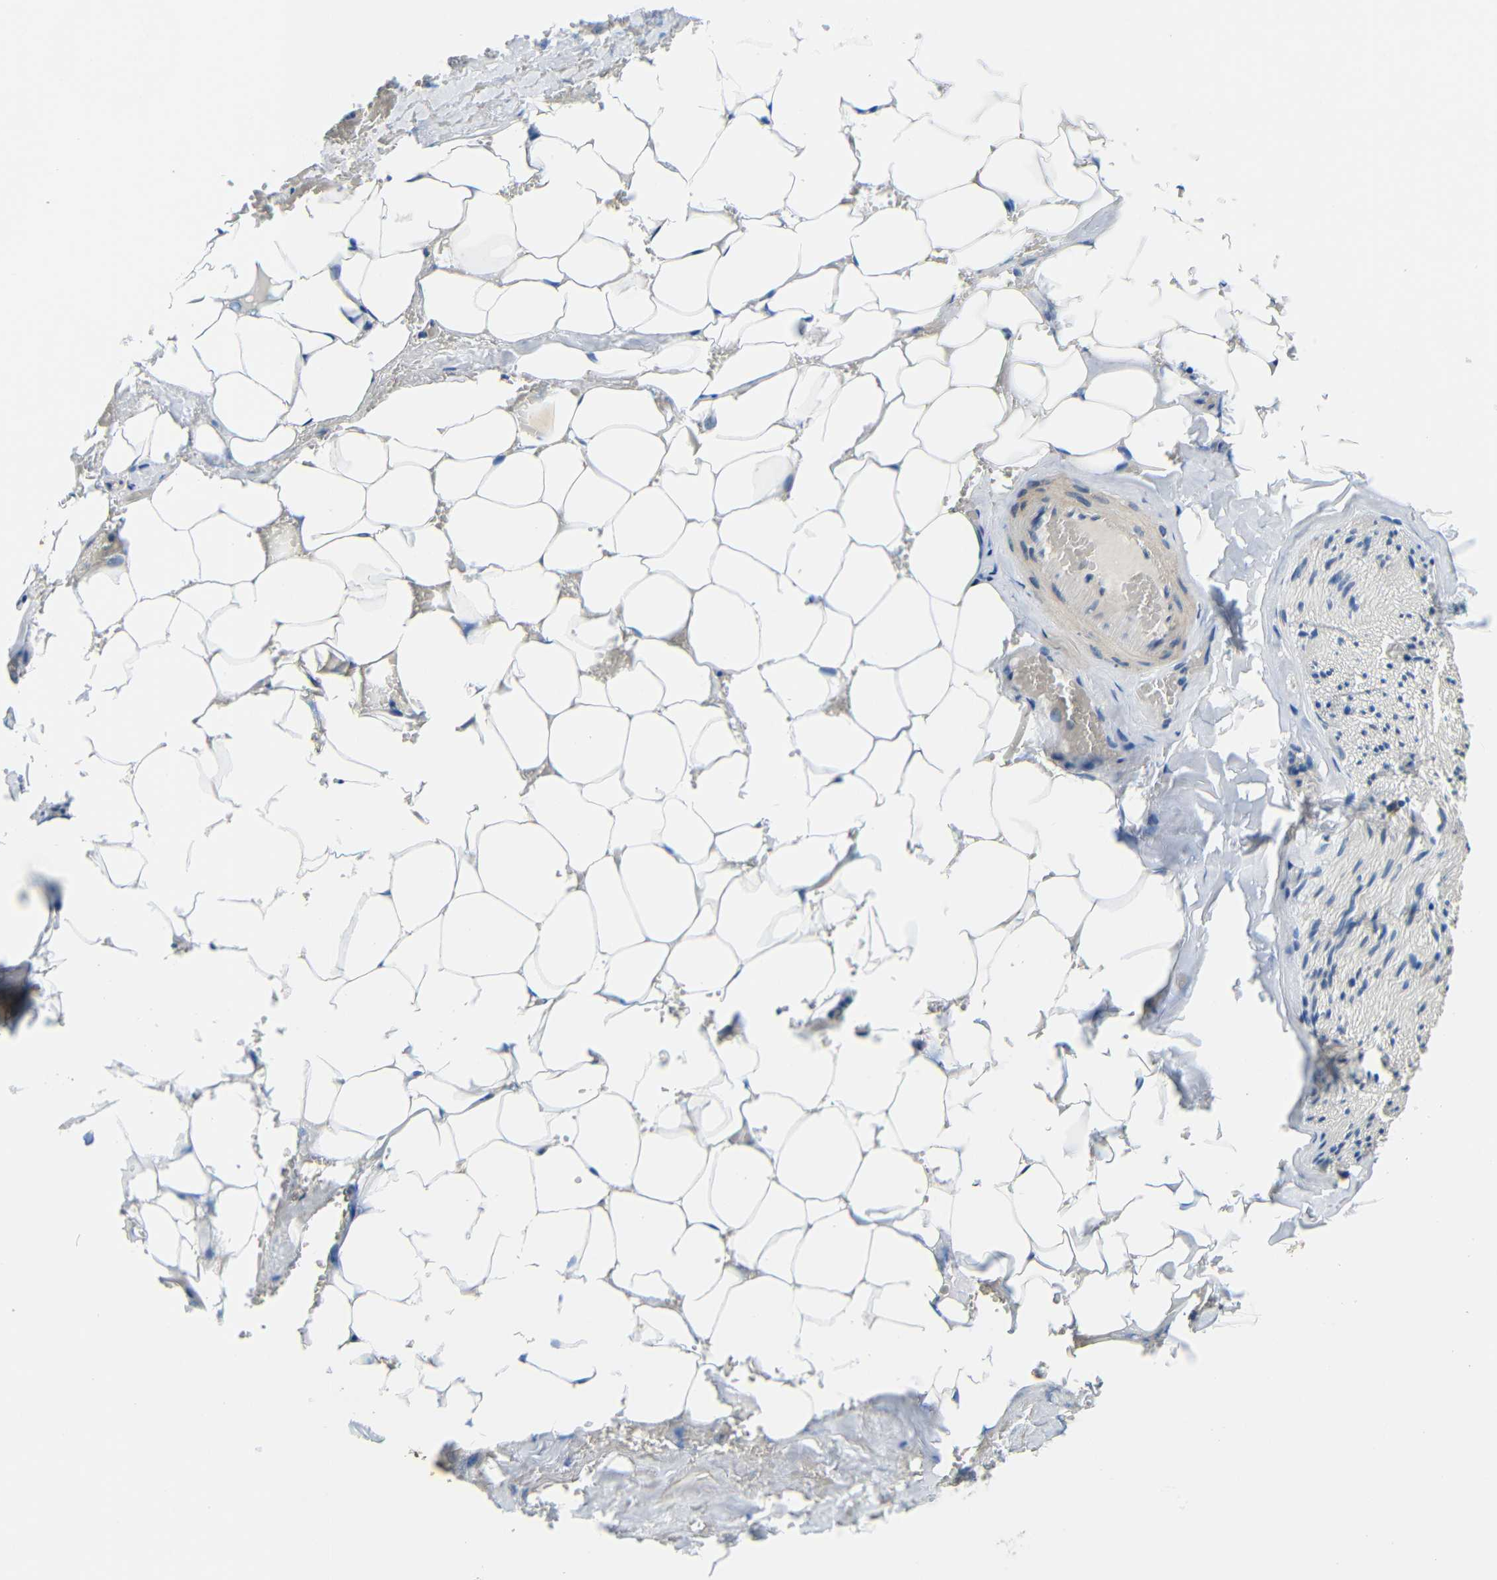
{"staining": {"intensity": "negative", "quantity": "none", "location": "none"}, "tissue": "adipose tissue", "cell_type": "Adipocytes", "image_type": "normal", "snomed": [{"axis": "morphology", "description": "Normal tissue, NOS"}, {"axis": "topography", "description": "Peripheral nerve tissue"}], "caption": "Immunohistochemistry (IHC) of benign human adipose tissue exhibits no staining in adipocytes. (Brightfield microscopy of DAB immunohistochemistry at high magnification).", "gene": "FMO5", "patient": {"sex": "male", "age": 70}}